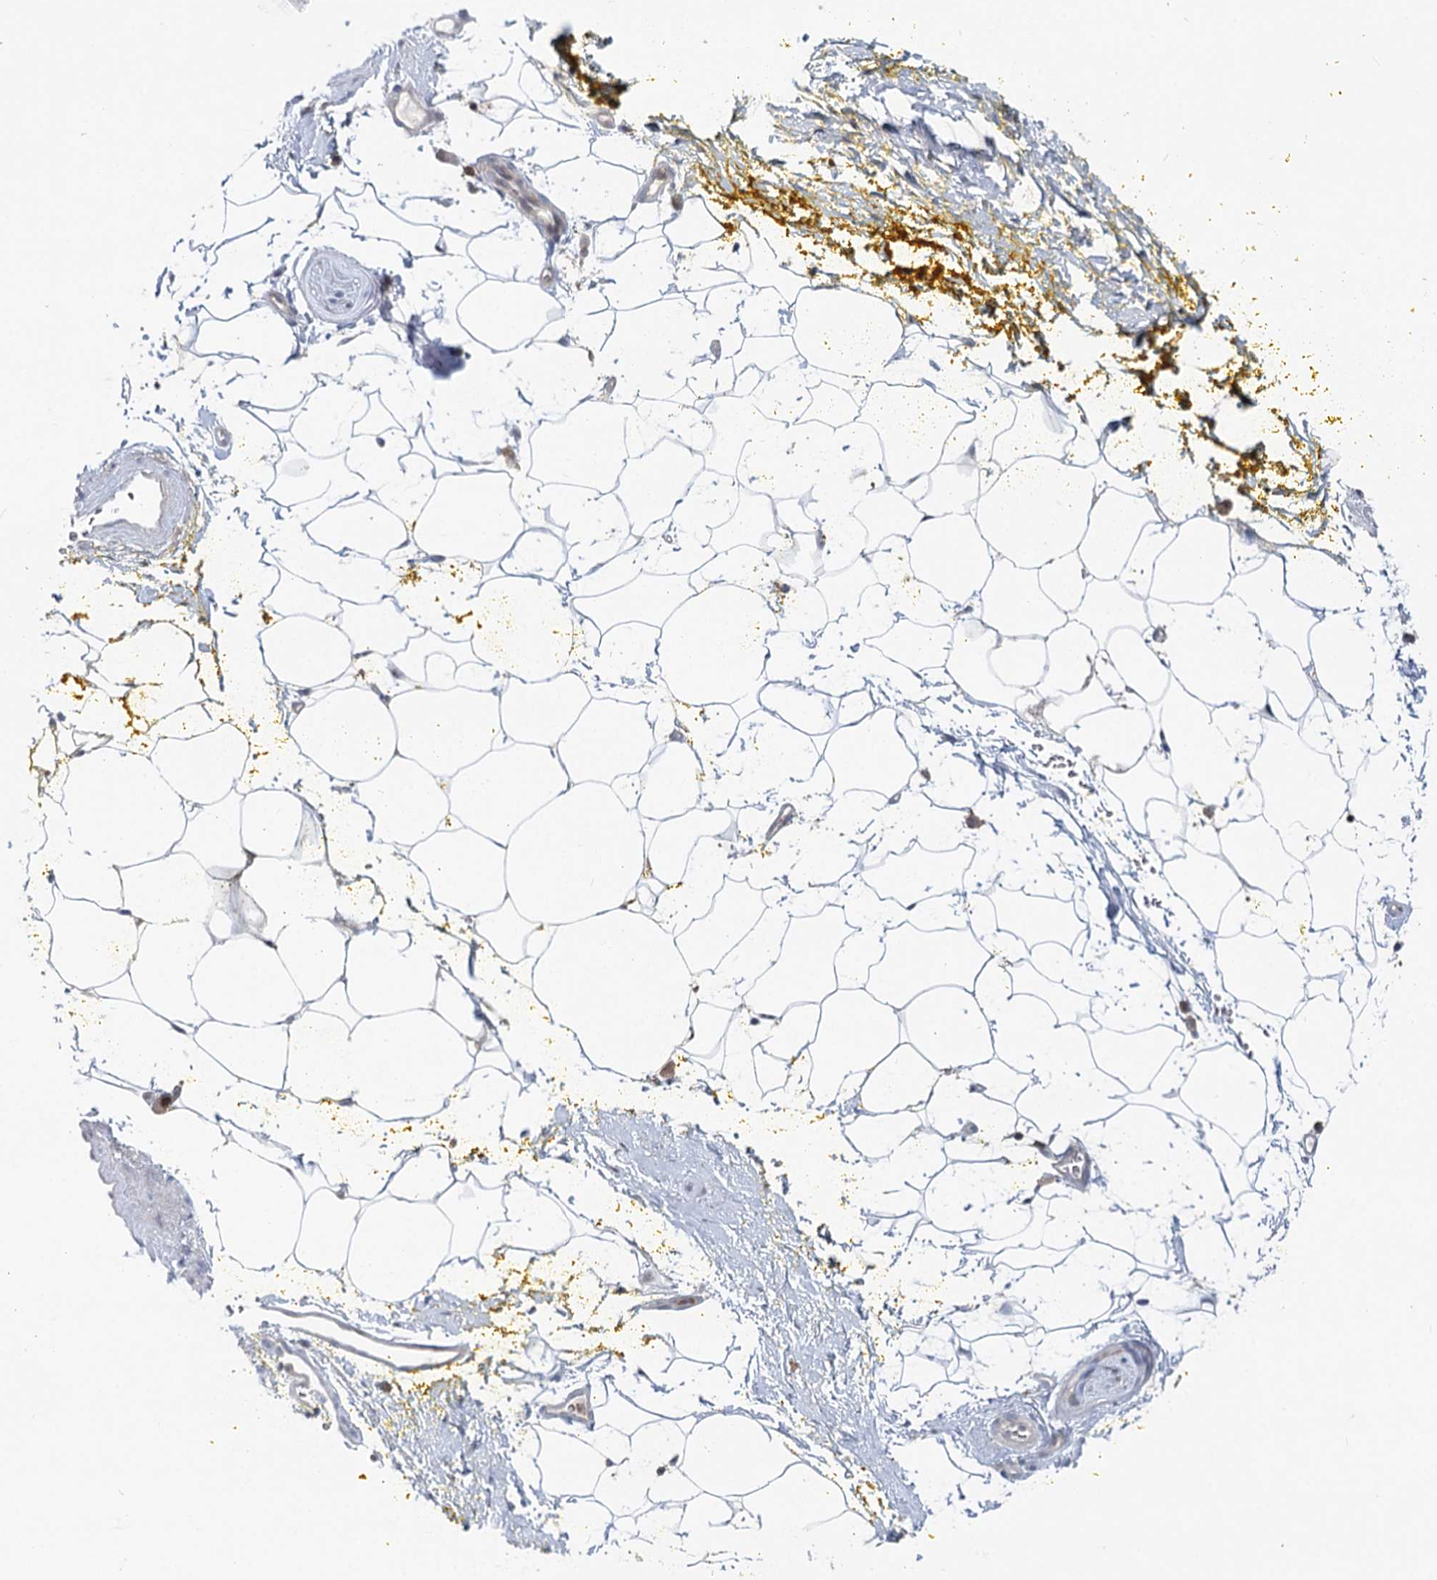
{"staining": {"intensity": "weak", "quantity": ">75%", "location": "cytoplasmic/membranous"}, "tissue": "adipose tissue", "cell_type": "Adipocytes", "image_type": "normal", "snomed": [{"axis": "morphology", "description": "Normal tissue, NOS"}, {"axis": "morphology", "description": "Adenocarcinoma, Low grade"}, {"axis": "topography", "description": "Prostate"}, {"axis": "topography", "description": "Peripheral nerve tissue"}], "caption": "Immunohistochemical staining of benign human adipose tissue shows low levels of weak cytoplasmic/membranous expression in approximately >75% of adipocytes.", "gene": "CDC42SE2", "patient": {"sex": "male", "age": 63}}